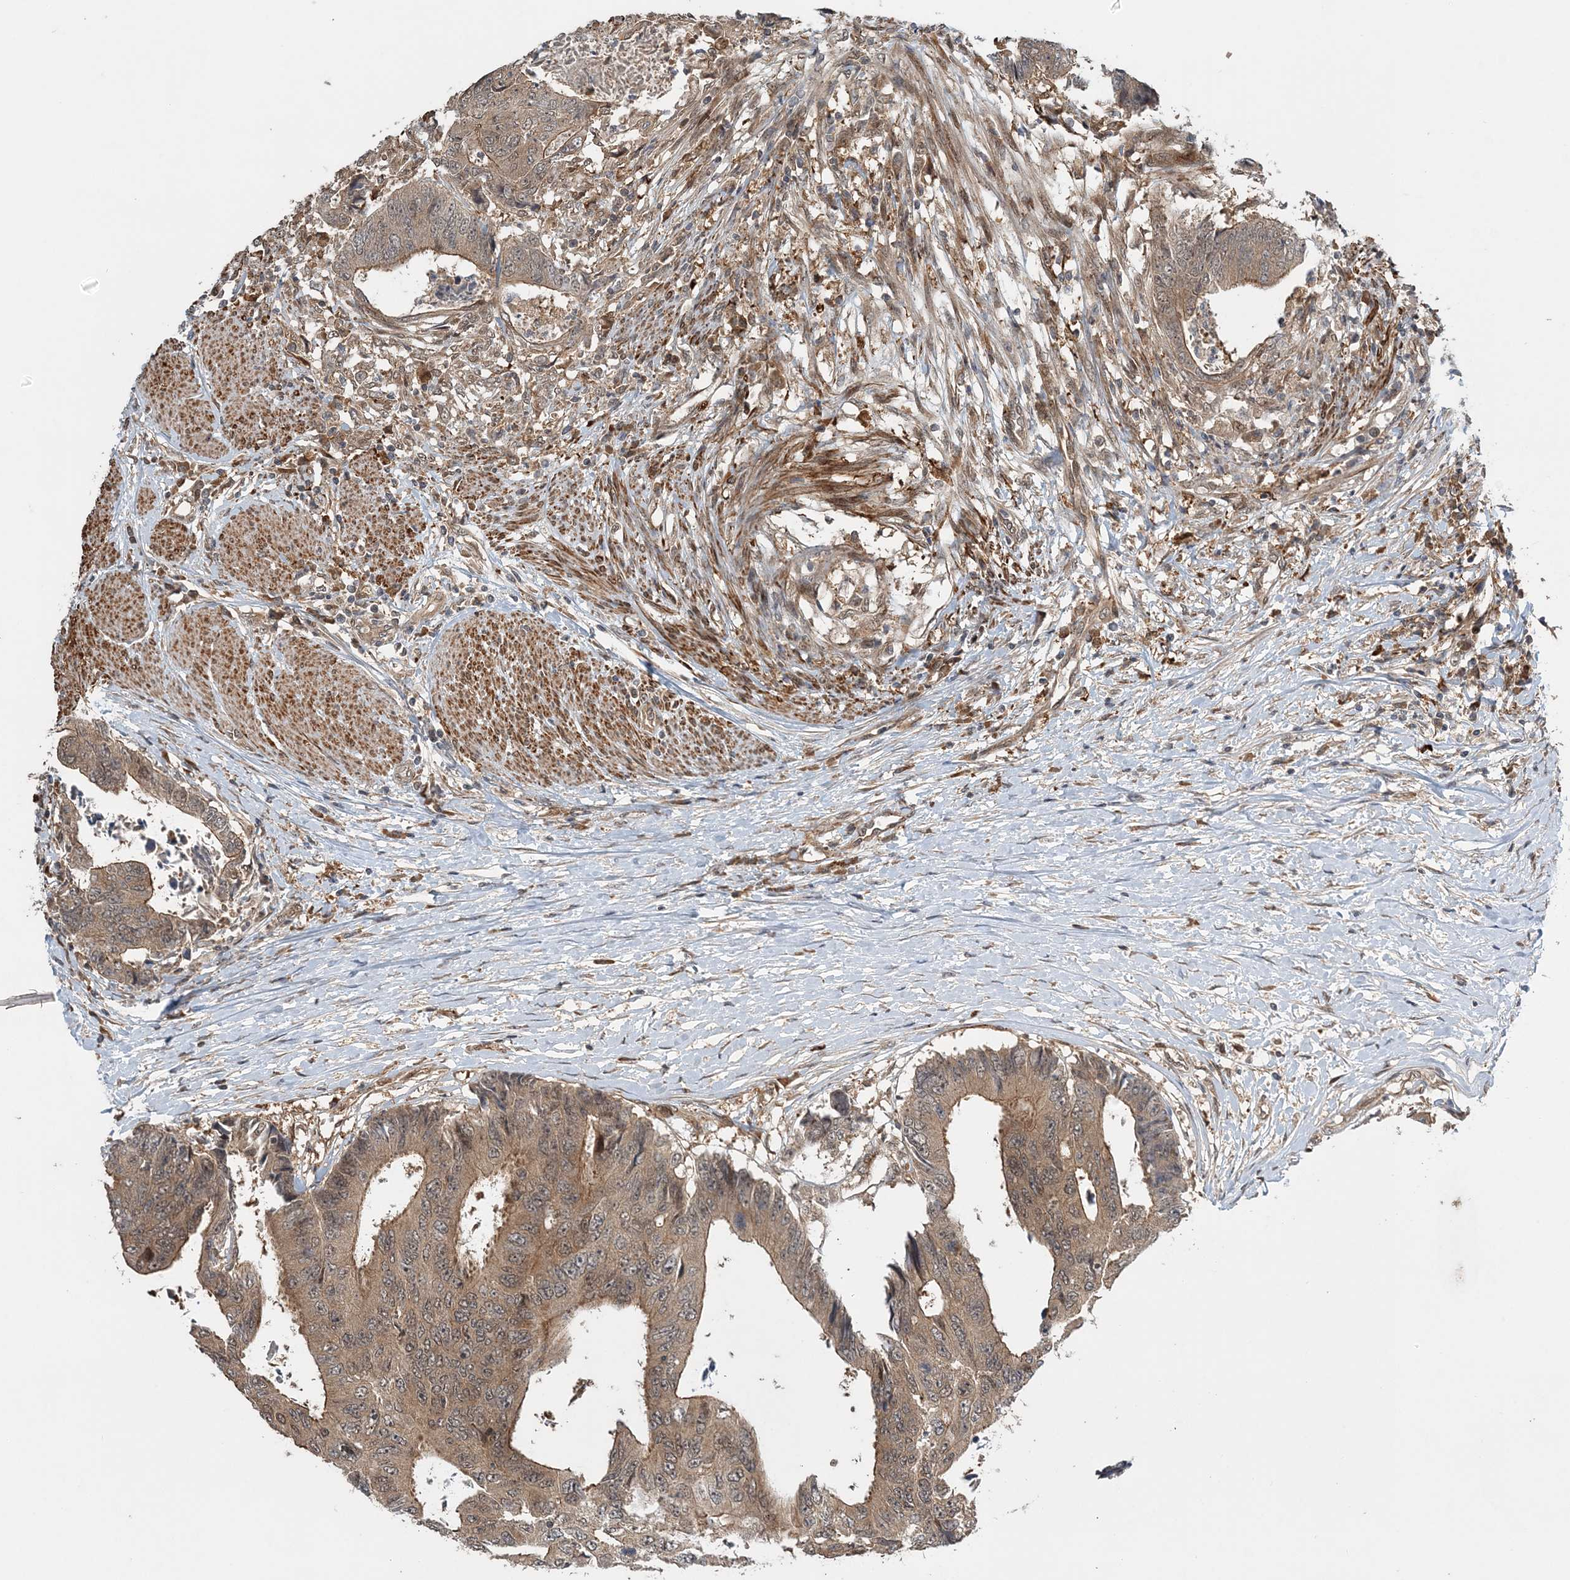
{"staining": {"intensity": "moderate", "quantity": ">75%", "location": "cytoplasmic/membranous"}, "tissue": "colorectal cancer", "cell_type": "Tumor cells", "image_type": "cancer", "snomed": [{"axis": "morphology", "description": "Adenocarcinoma, NOS"}, {"axis": "topography", "description": "Rectum"}], "caption": "A micrograph showing moderate cytoplasmic/membranous expression in approximately >75% of tumor cells in colorectal cancer (adenocarcinoma), as visualized by brown immunohistochemical staining.", "gene": "UBTD2", "patient": {"sex": "male", "age": 84}}